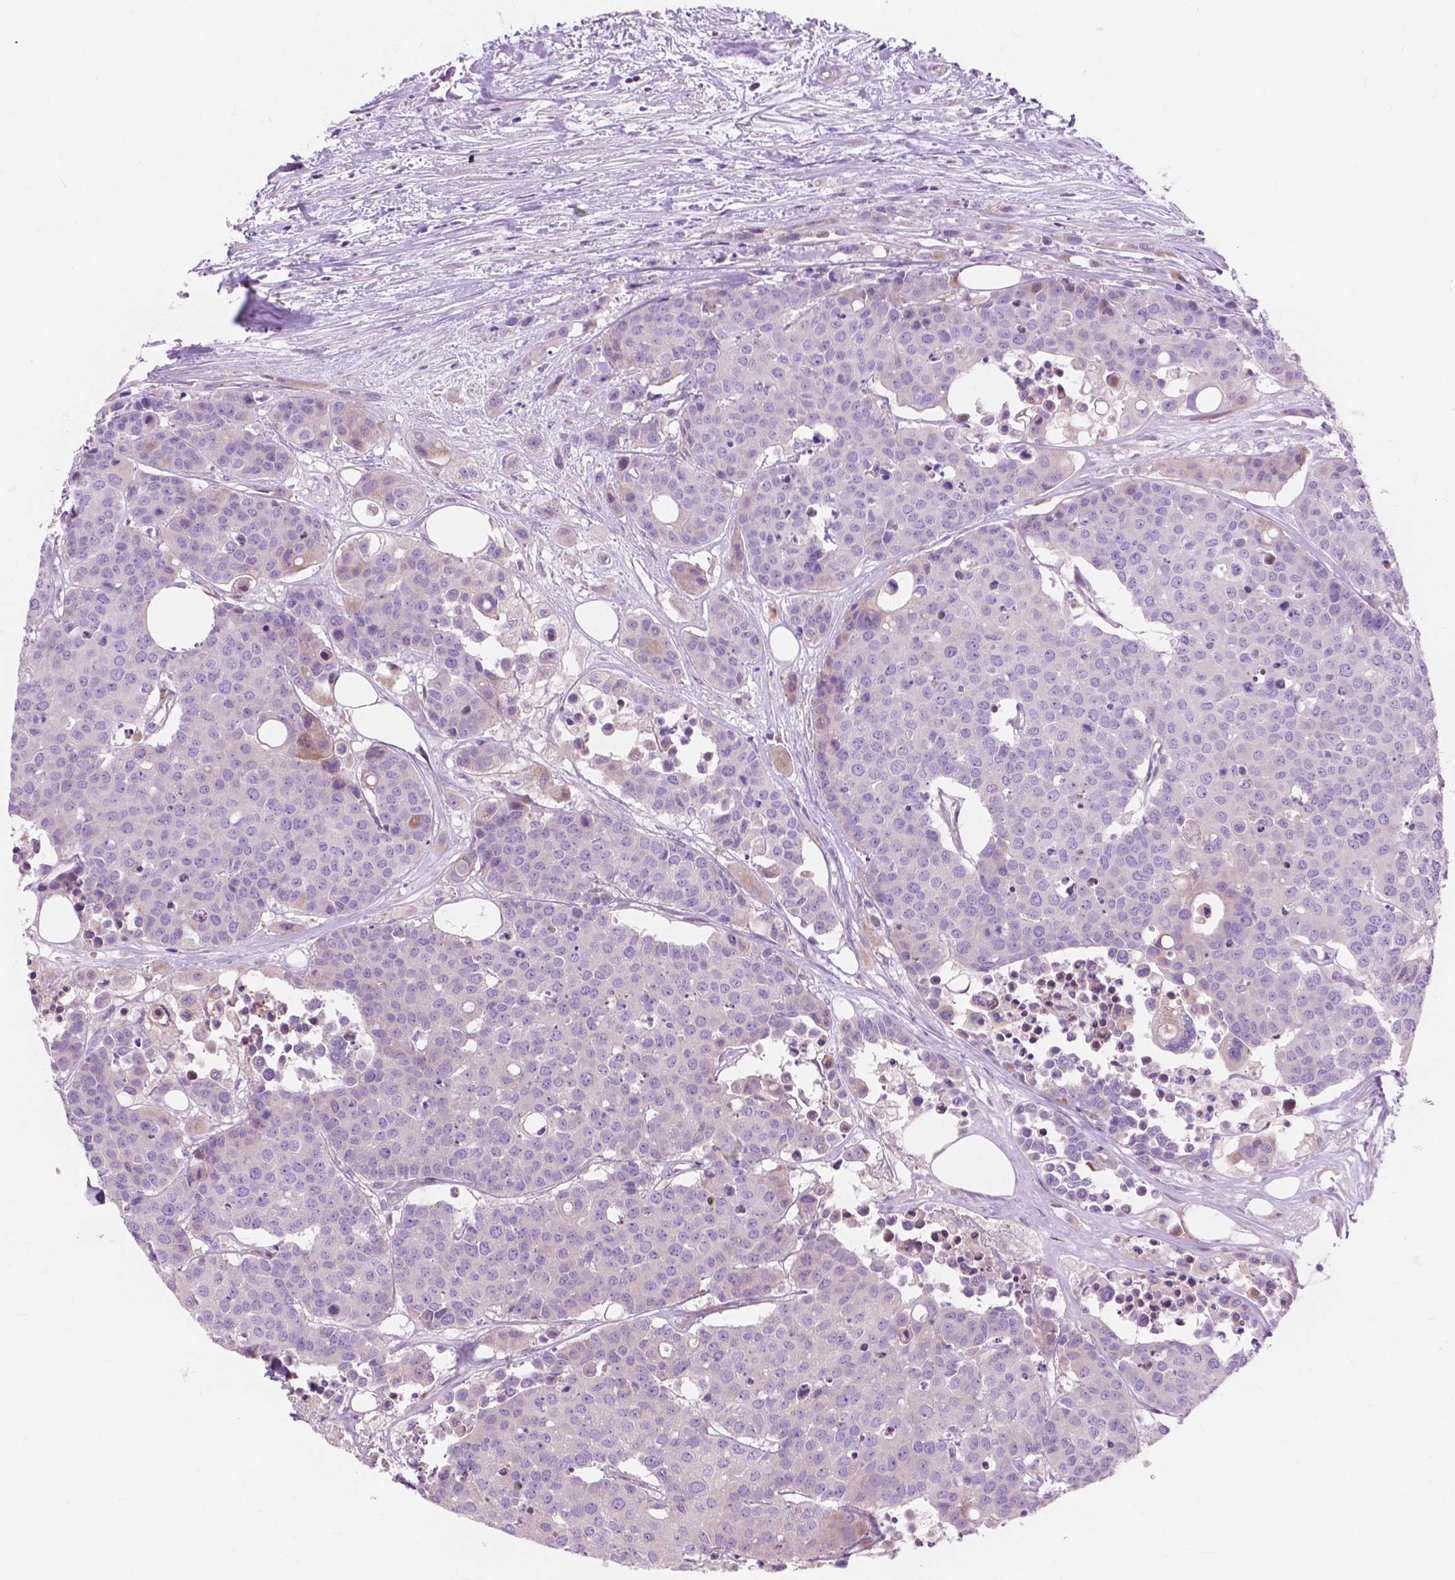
{"staining": {"intensity": "negative", "quantity": "none", "location": "none"}, "tissue": "carcinoid", "cell_type": "Tumor cells", "image_type": "cancer", "snomed": [{"axis": "morphology", "description": "Carcinoid, malignant, NOS"}, {"axis": "topography", "description": "Colon"}], "caption": "A high-resolution image shows IHC staining of carcinoid, which shows no significant staining in tumor cells. Nuclei are stained in blue.", "gene": "MORN1", "patient": {"sex": "male", "age": 81}}